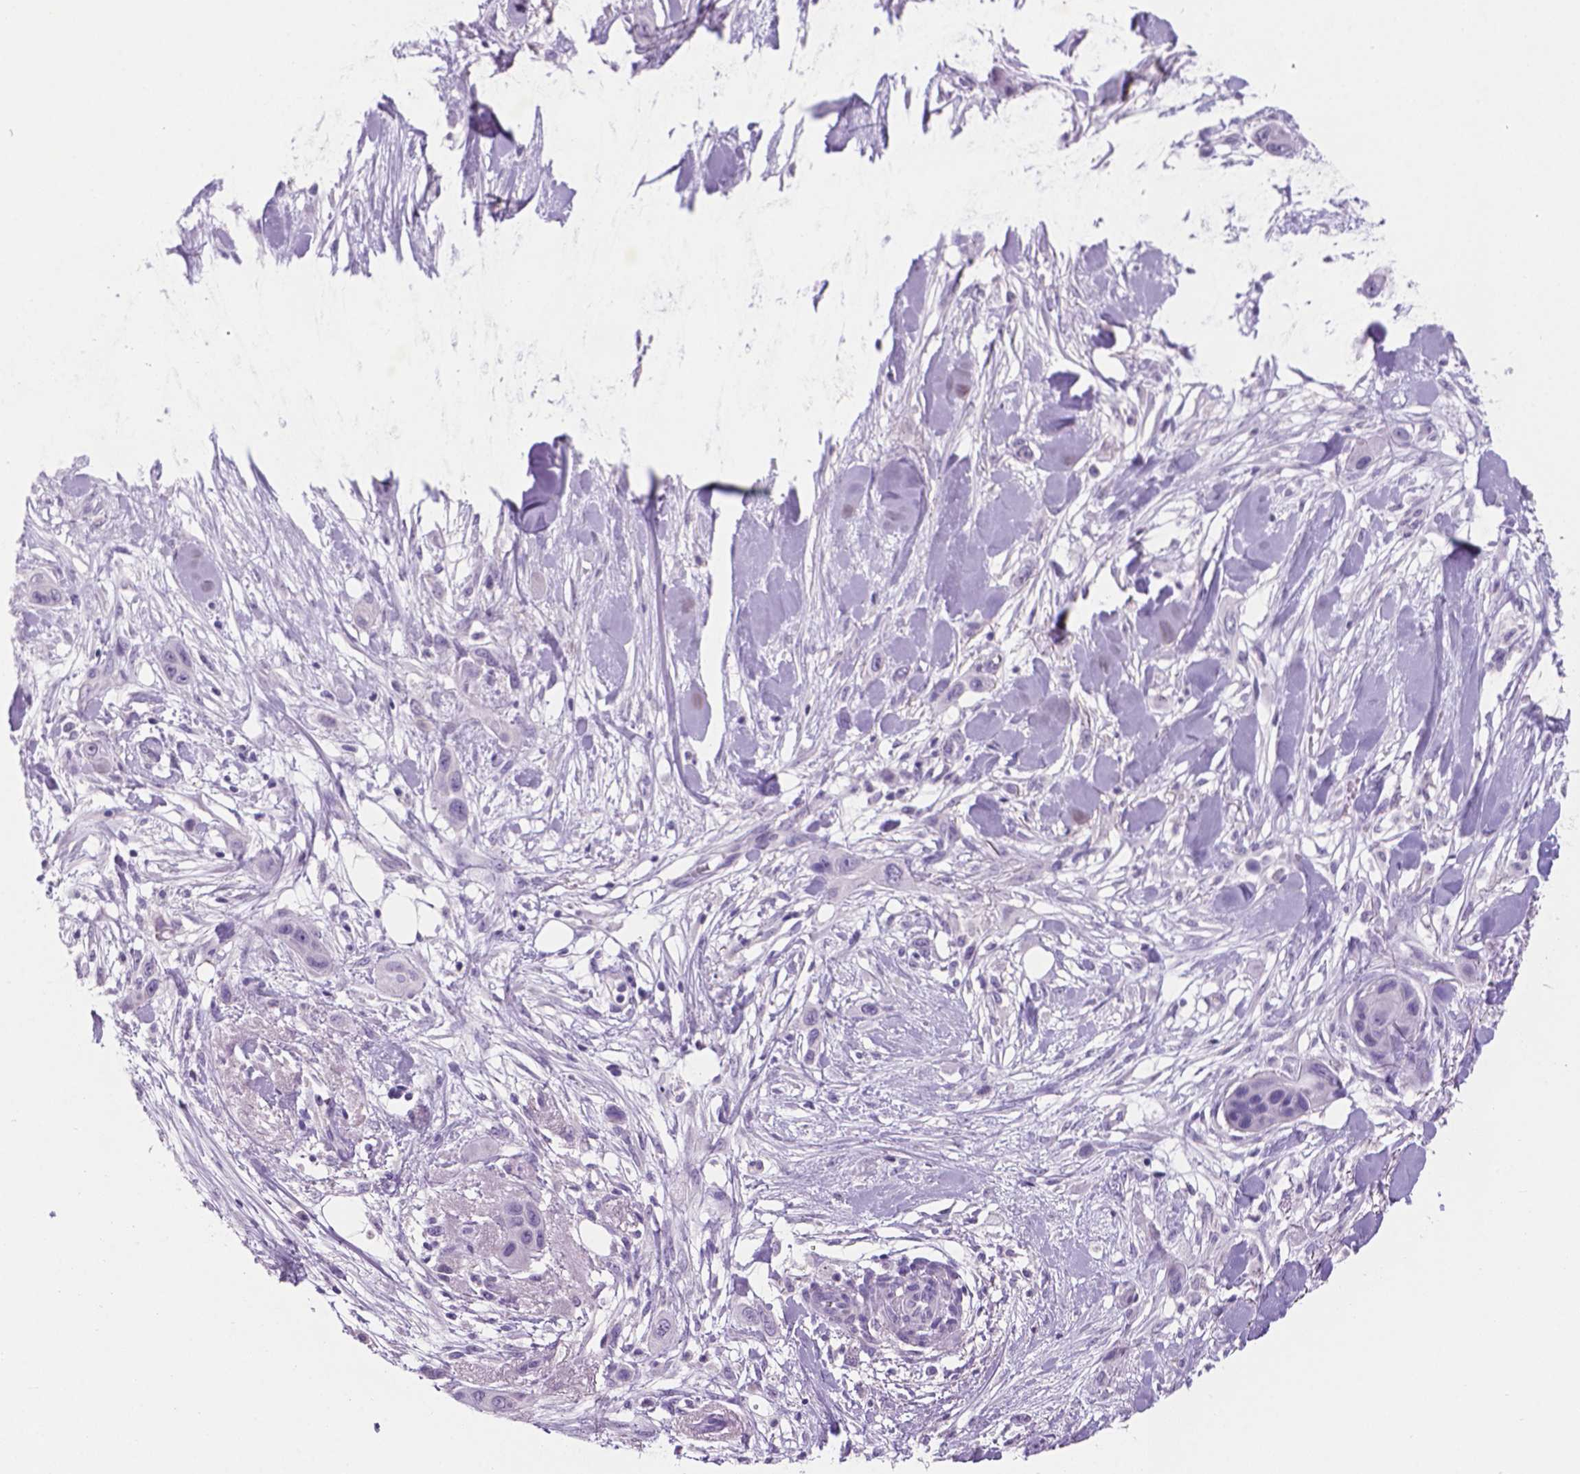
{"staining": {"intensity": "negative", "quantity": "none", "location": "none"}, "tissue": "skin cancer", "cell_type": "Tumor cells", "image_type": "cancer", "snomed": [{"axis": "morphology", "description": "Squamous cell carcinoma, NOS"}, {"axis": "topography", "description": "Skin"}], "caption": "A histopathology image of human squamous cell carcinoma (skin) is negative for staining in tumor cells. (DAB (3,3'-diaminobenzidine) immunohistochemistry visualized using brightfield microscopy, high magnification).", "gene": "XPNPEP2", "patient": {"sex": "male", "age": 79}}